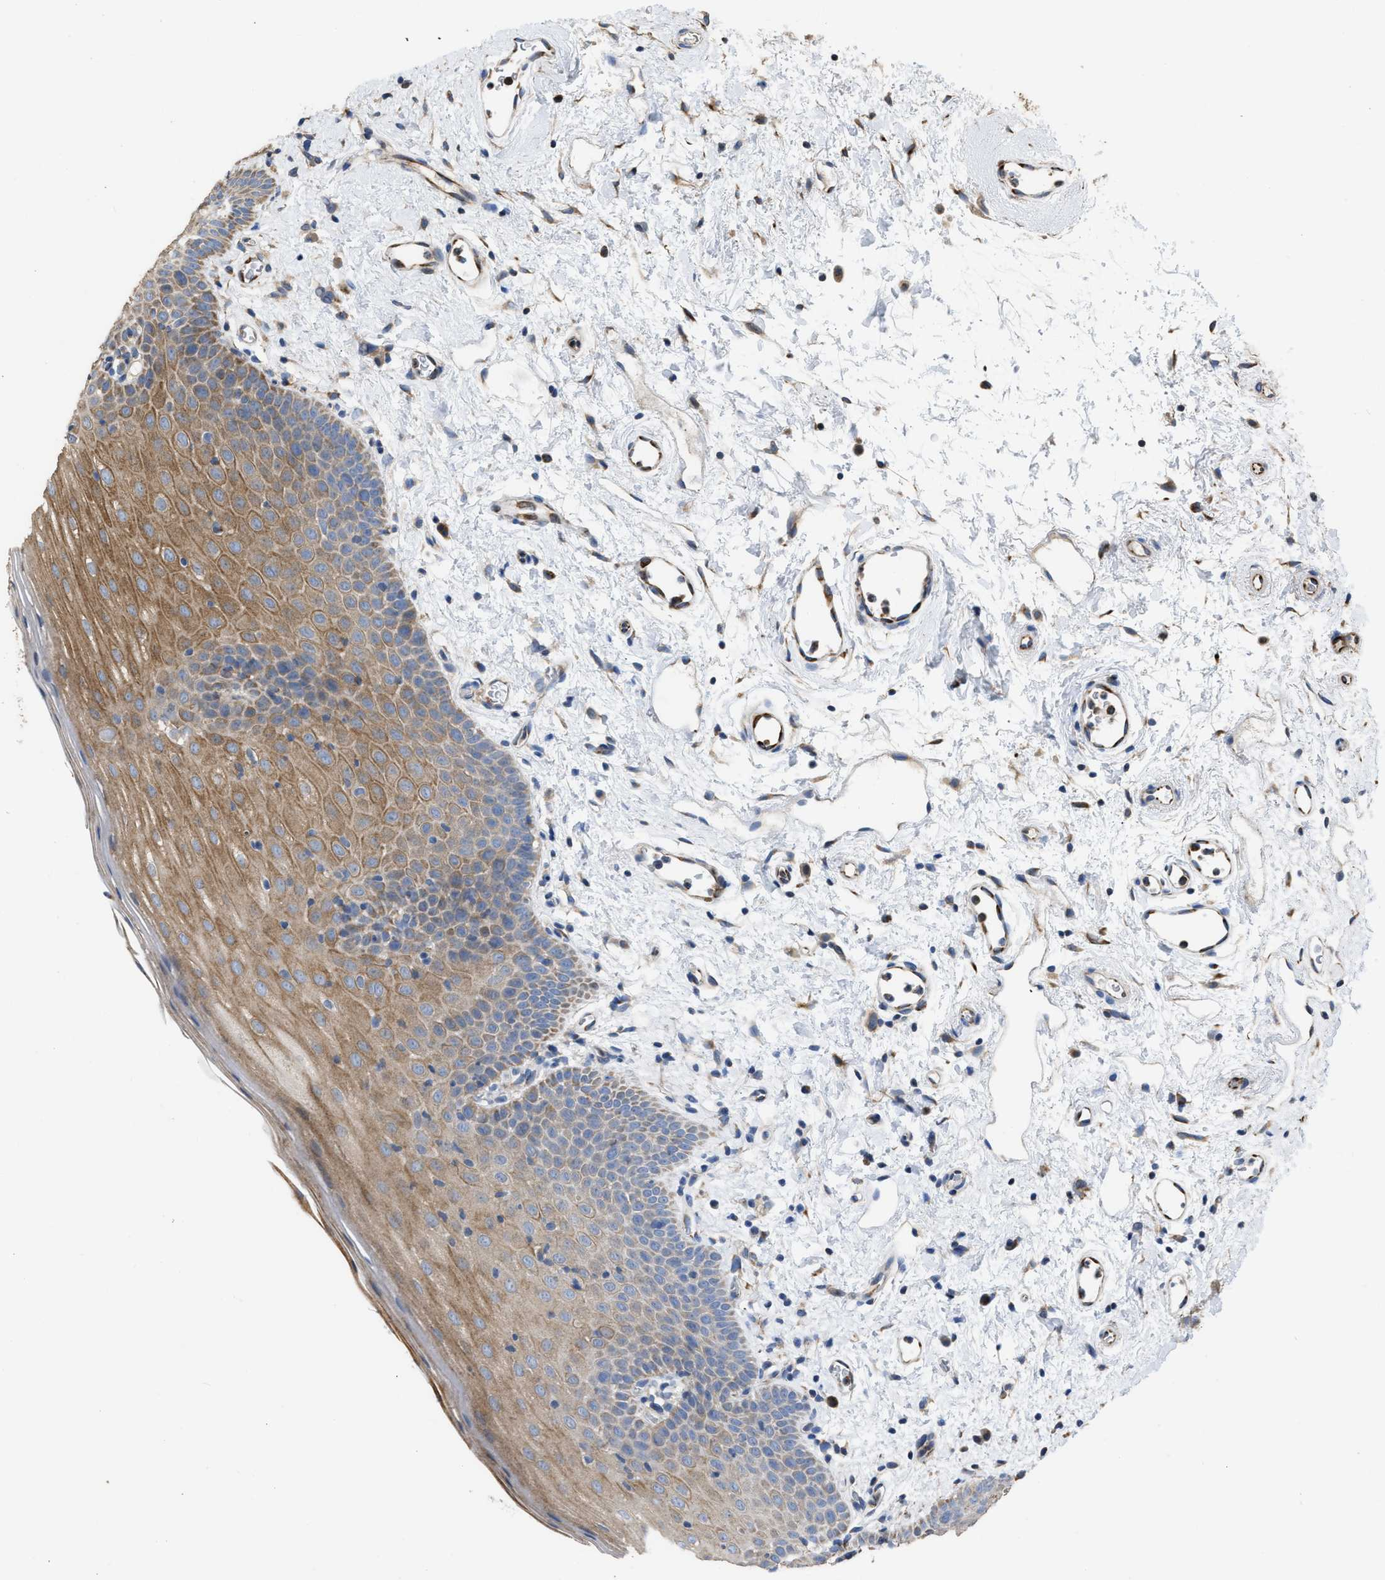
{"staining": {"intensity": "moderate", "quantity": ">75%", "location": "cytoplasmic/membranous"}, "tissue": "oral mucosa", "cell_type": "Squamous epithelial cells", "image_type": "normal", "snomed": [{"axis": "morphology", "description": "Normal tissue, NOS"}, {"axis": "topography", "description": "Oral tissue"}], "caption": "Immunohistochemistry (IHC) staining of unremarkable oral mucosa, which exhibits medium levels of moderate cytoplasmic/membranous positivity in approximately >75% of squamous epithelial cells indicating moderate cytoplasmic/membranous protein expression. The staining was performed using DAB (brown) for protein detection and nuclei were counterstained in hematoxylin (blue).", "gene": "AK2", "patient": {"sex": "male", "age": 66}}